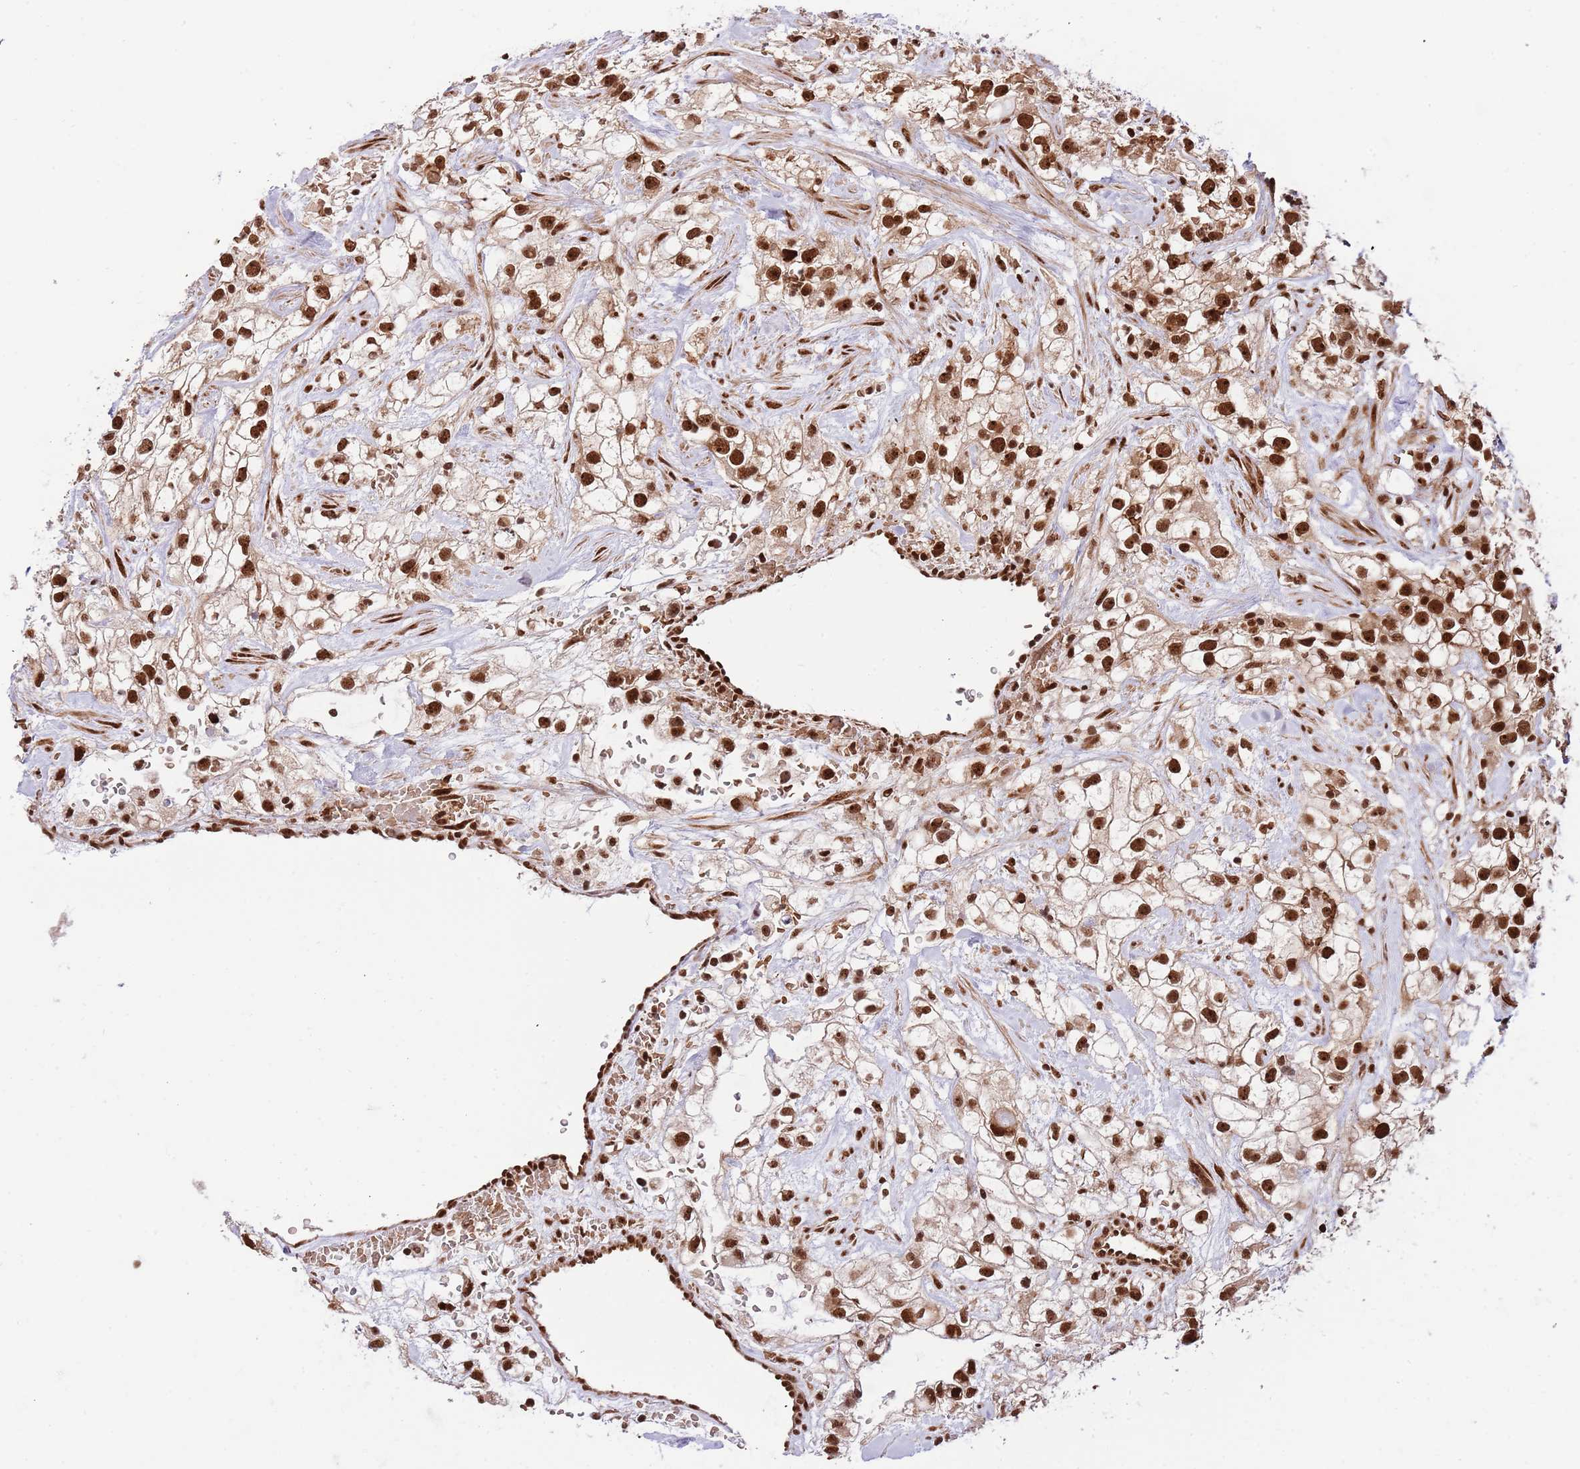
{"staining": {"intensity": "strong", "quantity": ">75%", "location": "nuclear"}, "tissue": "renal cancer", "cell_type": "Tumor cells", "image_type": "cancer", "snomed": [{"axis": "morphology", "description": "Adenocarcinoma, NOS"}, {"axis": "topography", "description": "Kidney"}], "caption": "Immunohistochemical staining of renal adenocarcinoma shows high levels of strong nuclear expression in about >75% of tumor cells. The protein is shown in brown color, while the nuclei are stained blue.", "gene": "RIF1", "patient": {"sex": "male", "age": 59}}